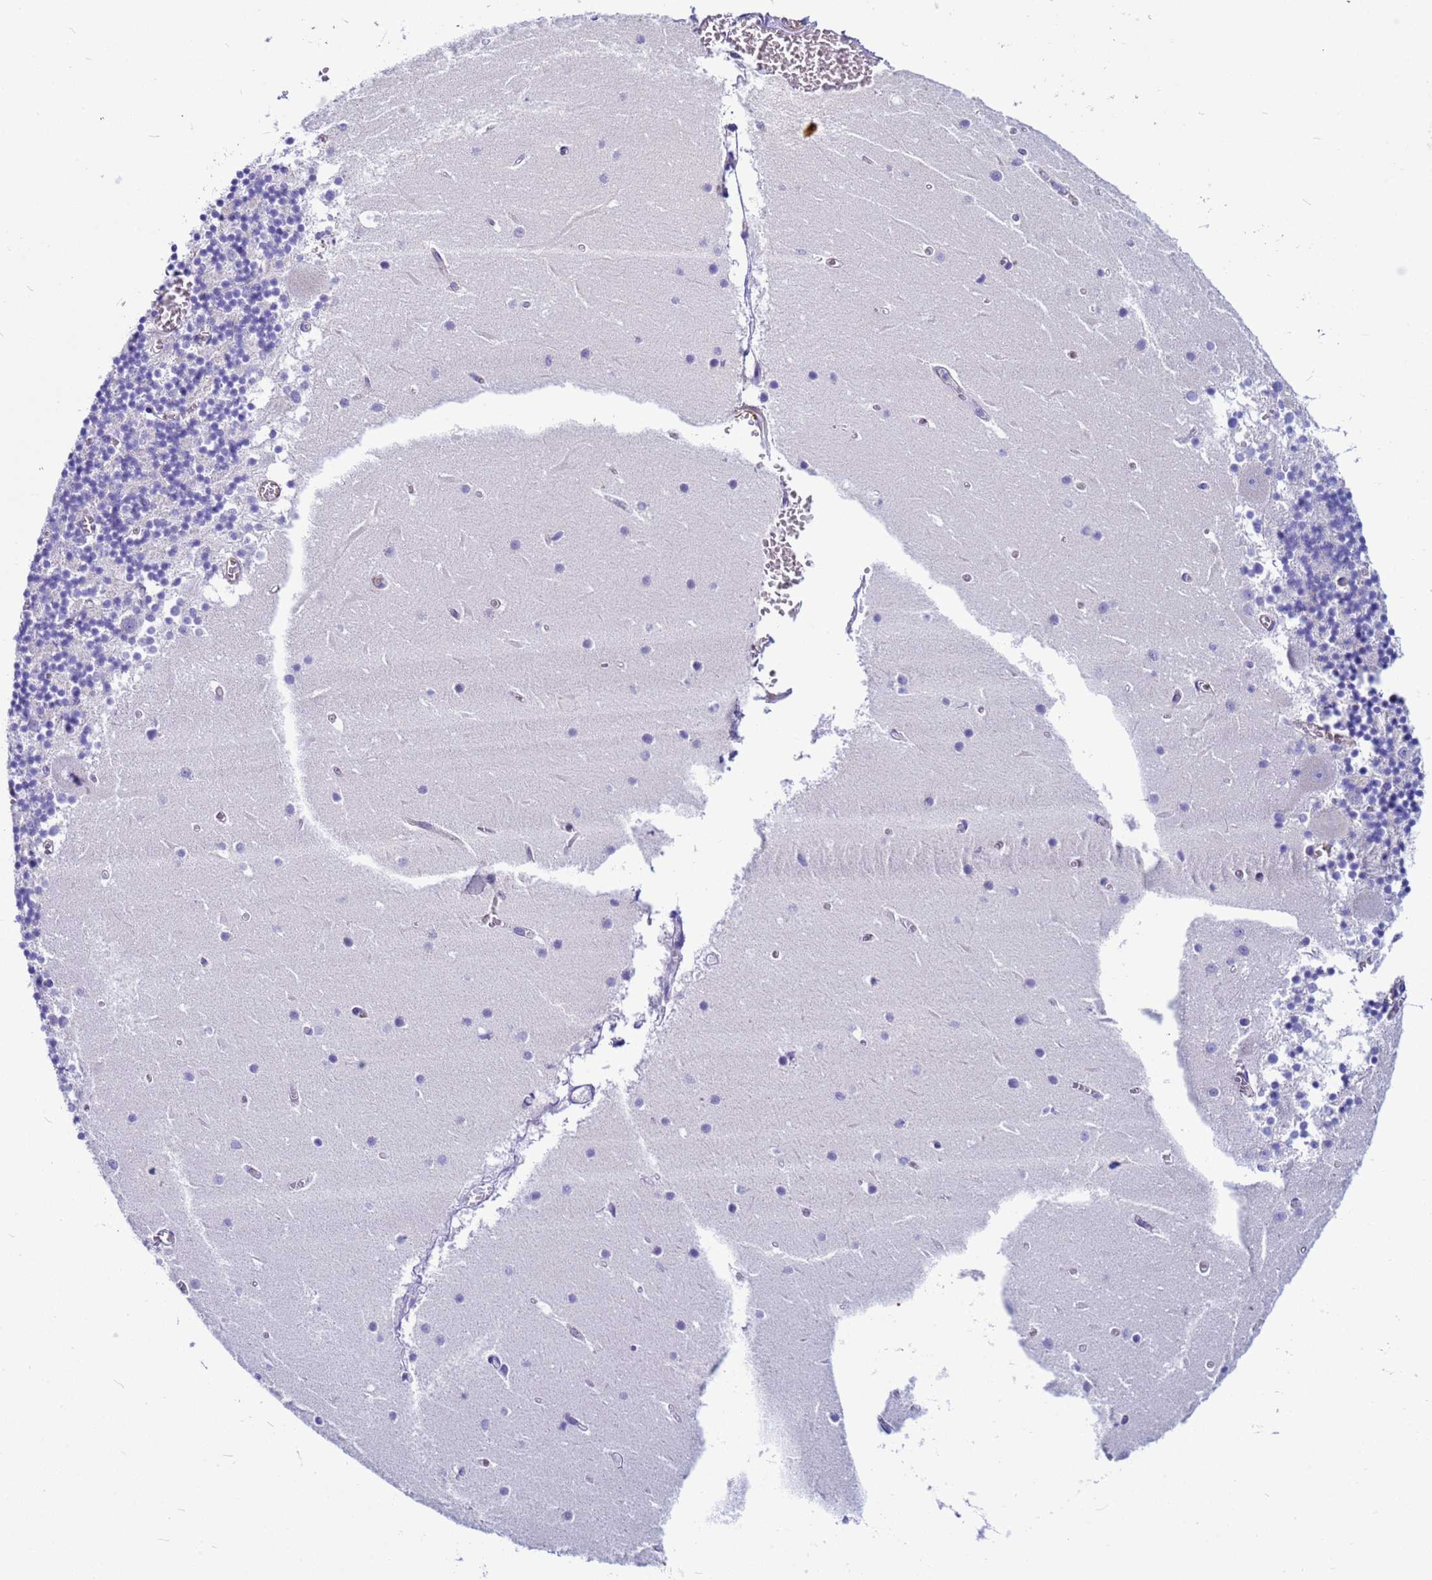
{"staining": {"intensity": "negative", "quantity": "none", "location": "none"}, "tissue": "cerebellum", "cell_type": "Cells in granular layer", "image_type": "normal", "snomed": [{"axis": "morphology", "description": "Normal tissue, NOS"}, {"axis": "topography", "description": "Cerebellum"}], "caption": "Cells in granular layer show no significant protein expression in normal cerebellum. Brightfield microscopy of IHC stained with DAB (3,3'-diaminobenzidine) (brown) and hematoxylin (blue), captured at high magnification.", "gene": "UBXN2B", "patient": {"sex": "female", "age": 28}}